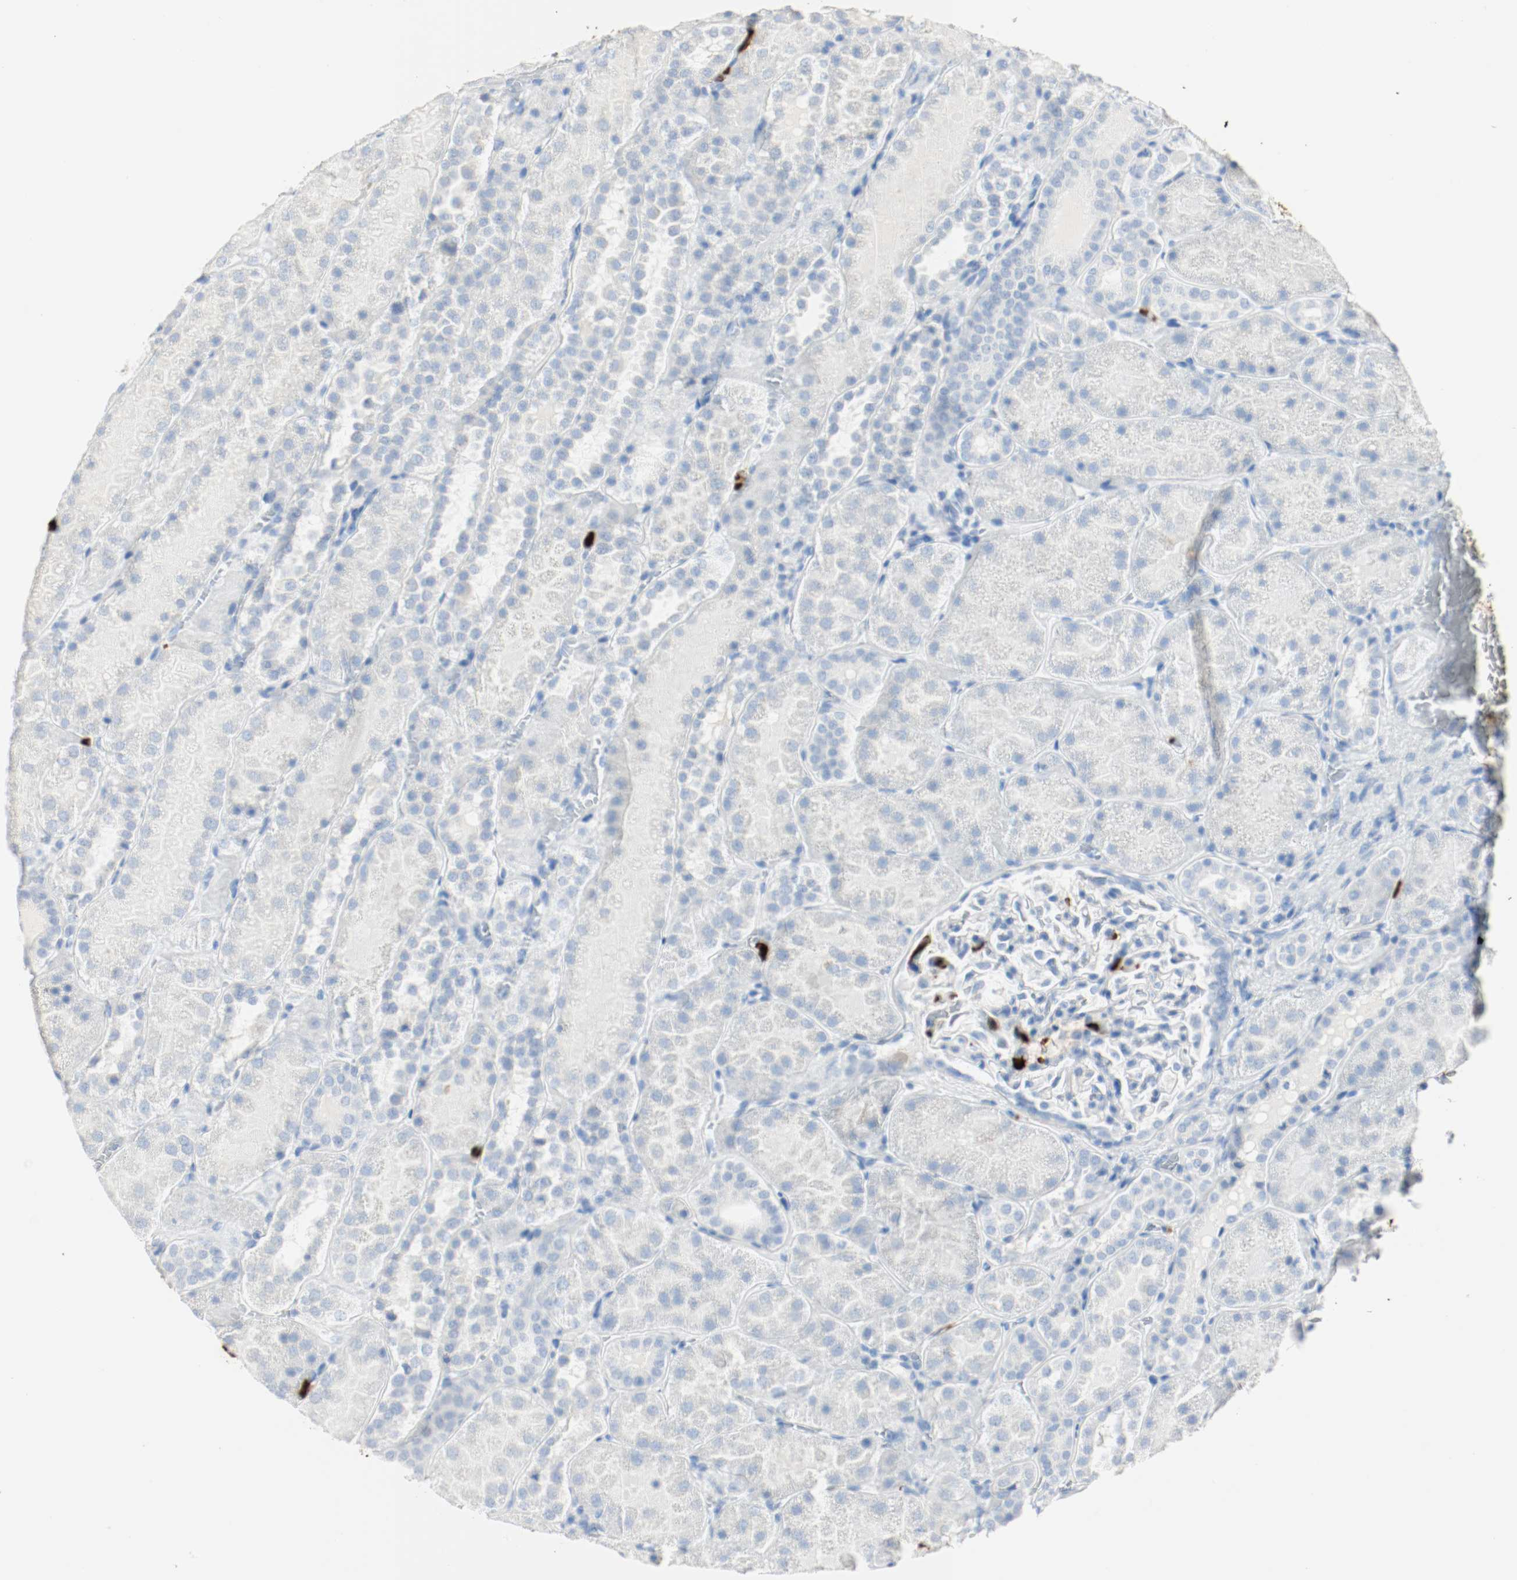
{"staining": {"intensity": "weak", "quantity": "<25%", "location": "cytoplasmic/membranous"}, "tissue": "kidney", "cell_type": "Cells in glomeruli", "image_type": "normal", "snomed": [{"axis": "morphology", "description": "Normal tissue, NOS"}, {"axis": "topography", "description": "Kidney"}], "caption": "High power microscopy image of an IHC photomicrograph of unremarkable kidney, revealing no significant positivity in cells in glomeruli.", "gene": "S100A9", "patient": {"sex": "male", "age": 28}}